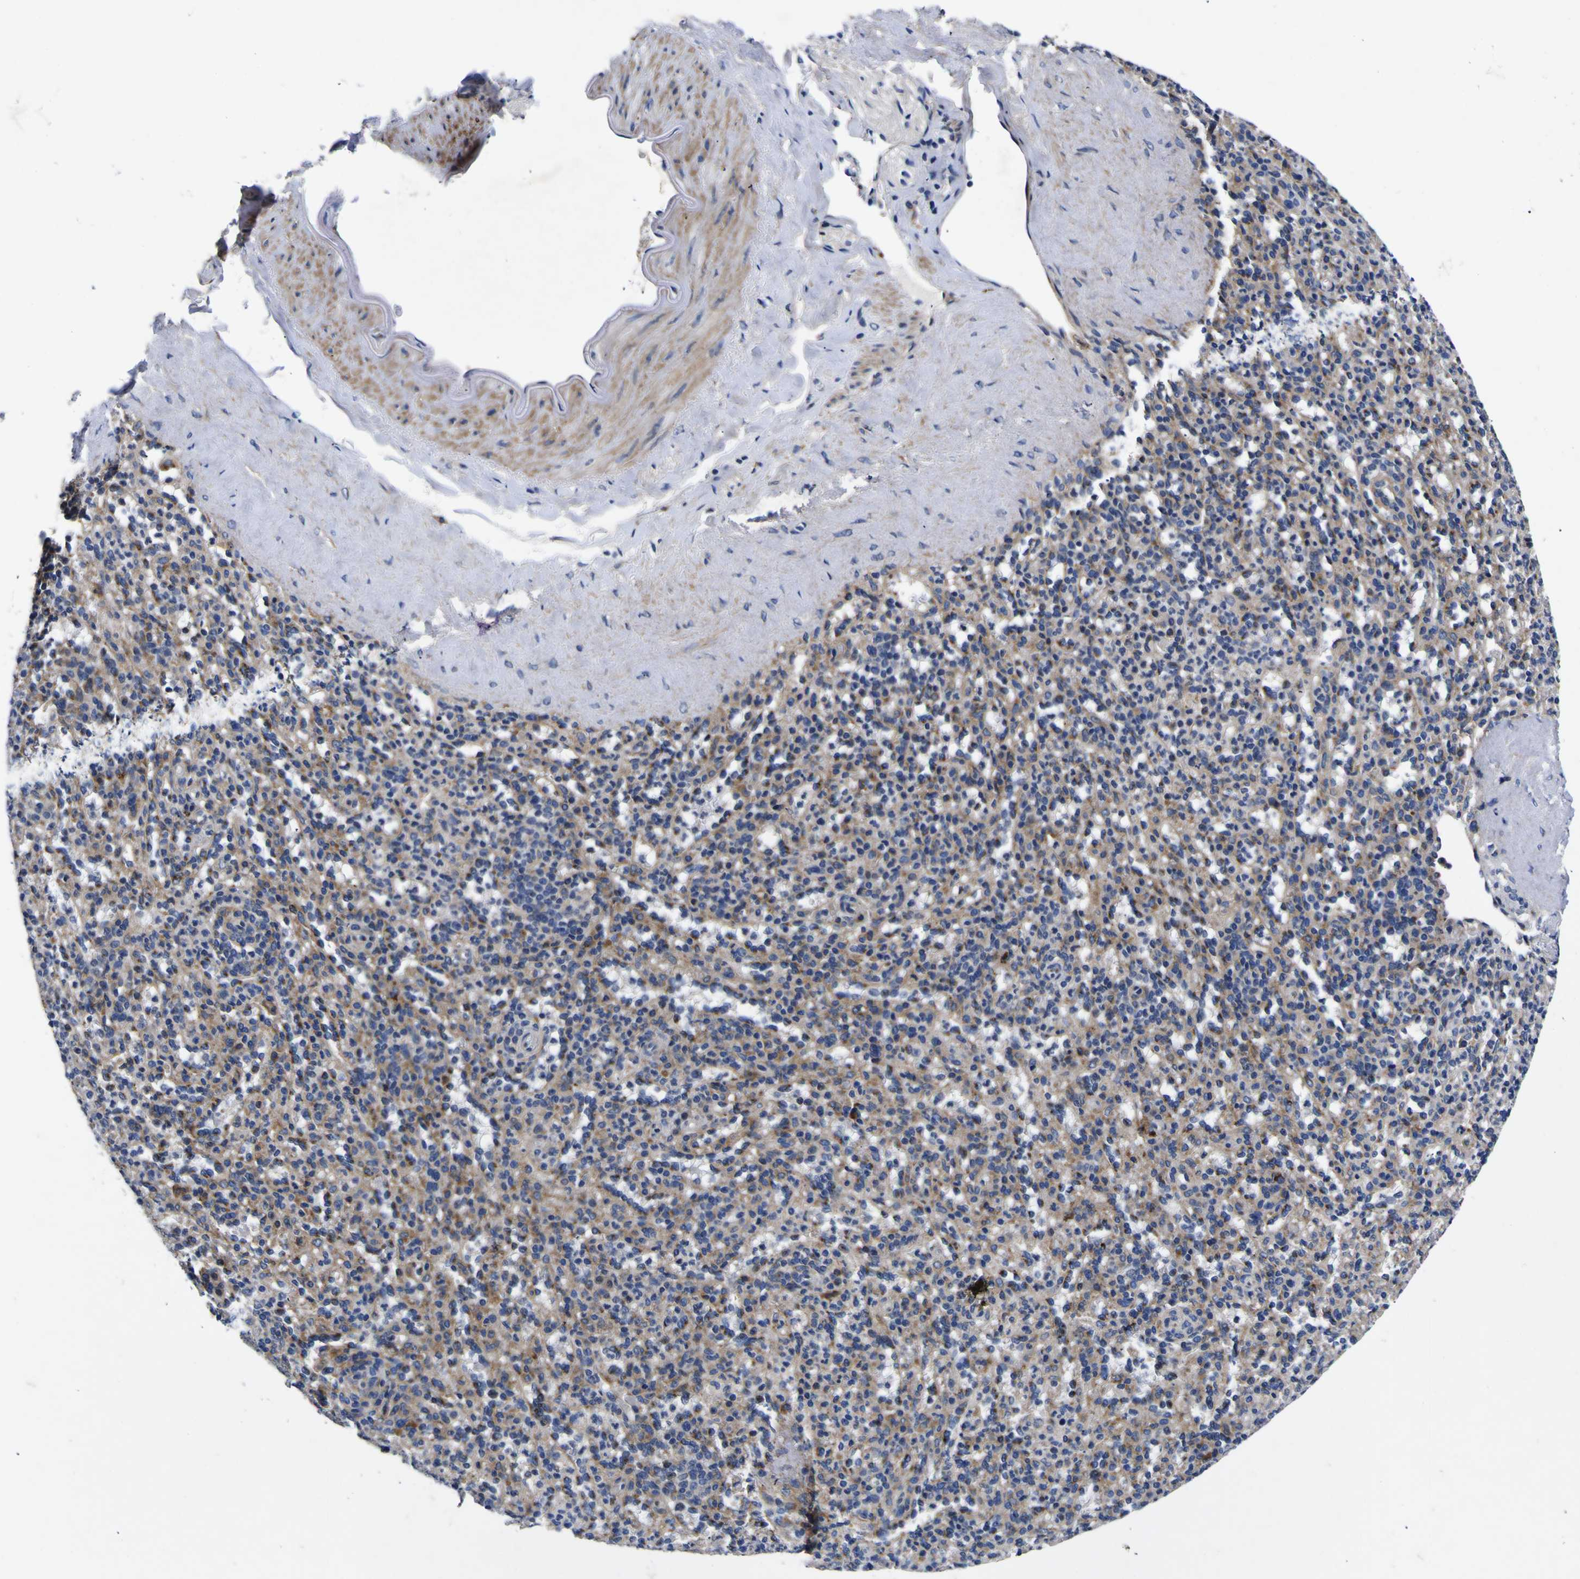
{"staining": {"intensity": "moderate", "quantity": ">75%", "location": "cytoplasmic/membranous"}, "tissue": "spleen", "cell_type": "Cells in red pulp", "image_type": "normal", "snomed": [{"axis": "morphology", "description": "Normal tissue, NOS"}, {"axis": "topography", "description": "Spleen"}], "caption": "Protein staining by IHC reveals moderate cytoplasmic/membranous positivity in approximately >75% of cells in red pulp in unremarkable spleen.", "gene": "COA1", "patient": {"sex": "female", "age": 34}}